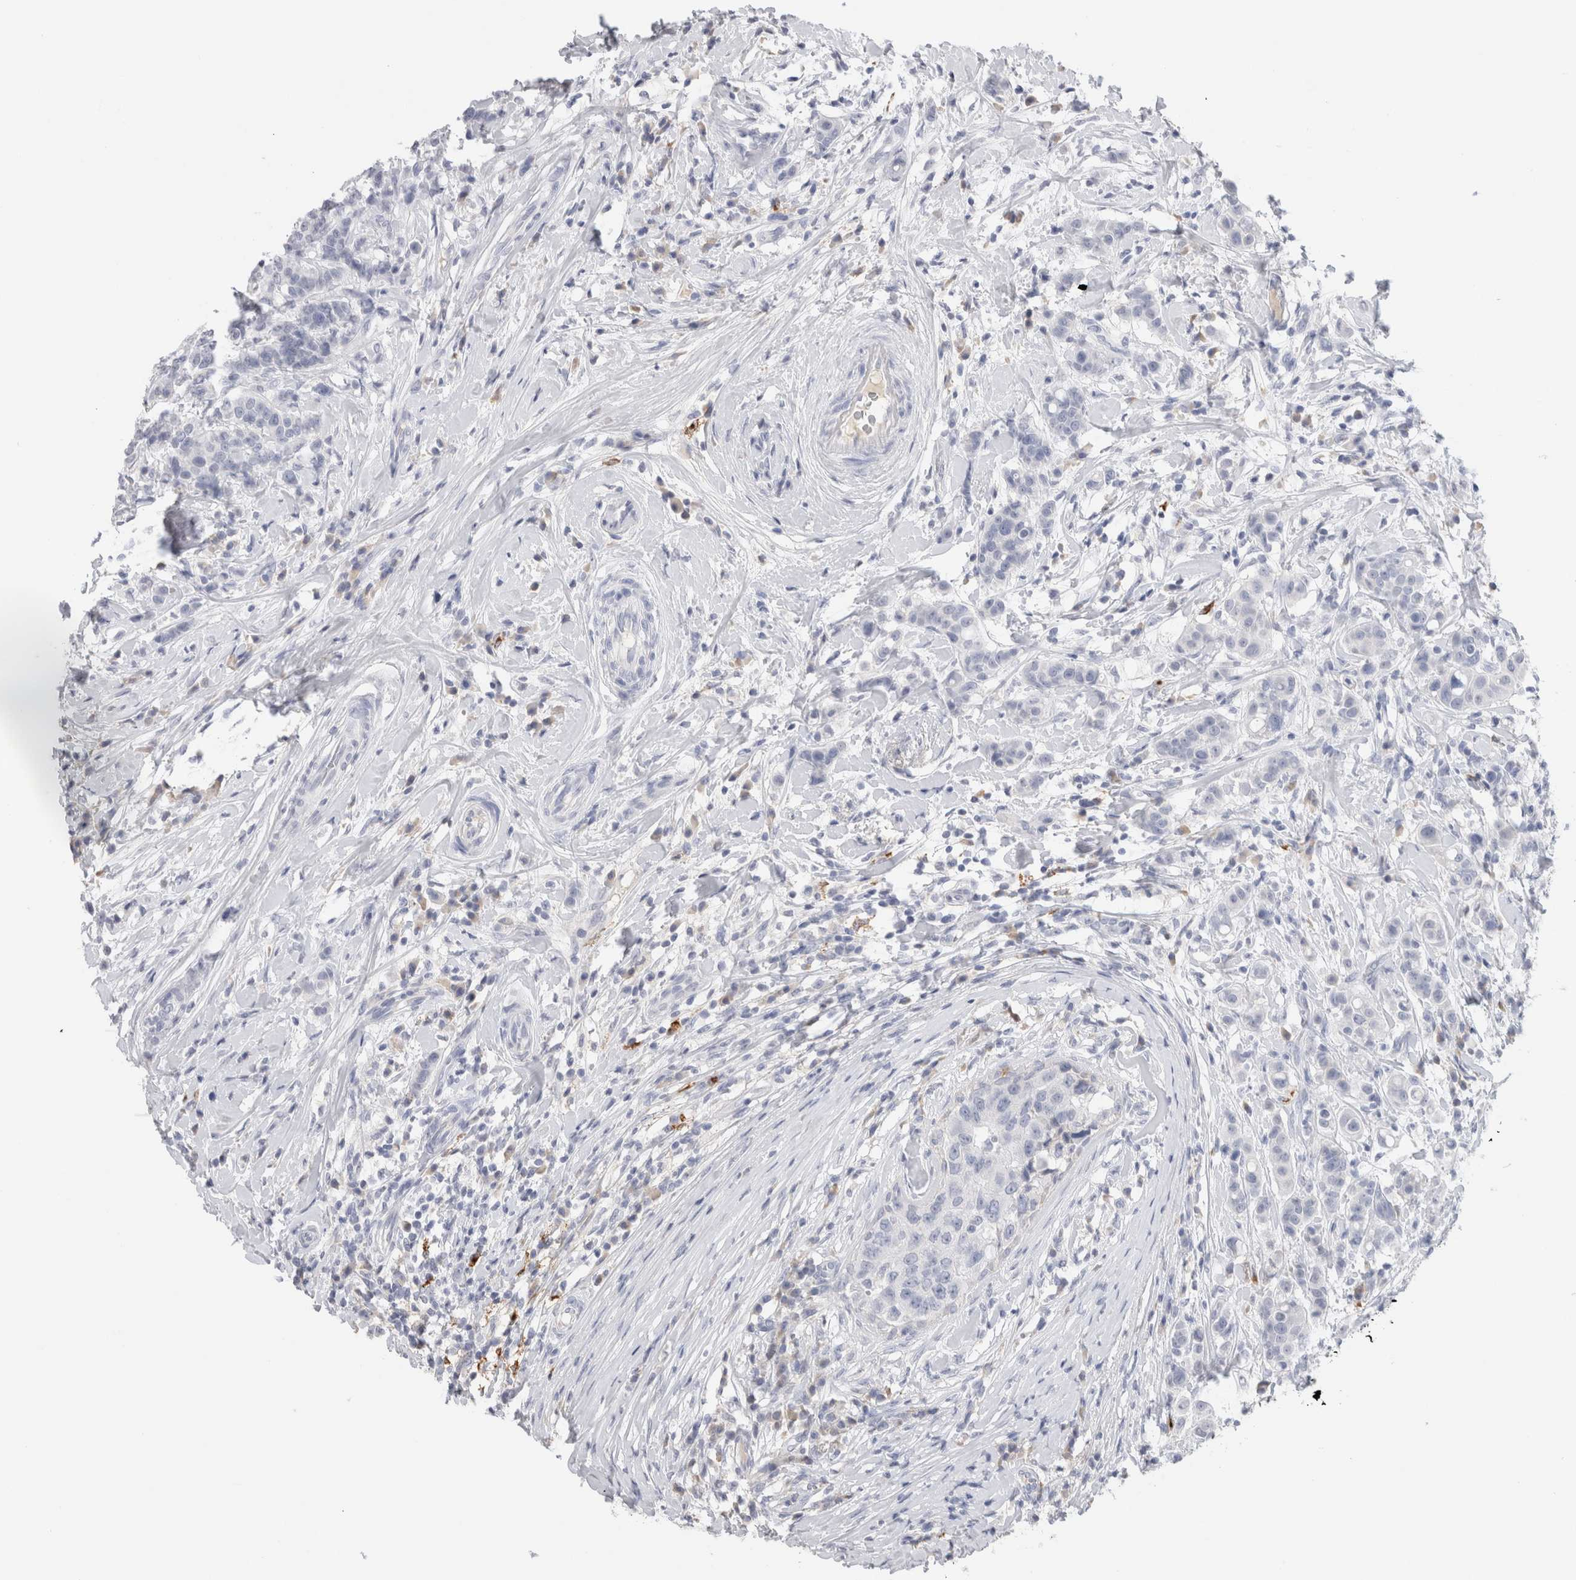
{"staining": {"intensity": "negative", "quantity": "none", "location": "none"}, "tissue": "breast cancer", "cell_type": "Tumor cells", "image_type": "cancer", "snomed": [{"axis": "morphology", "description": "Duct carcinoma"}, {"axis": "topography", "description": "Breast"}], "caption": "A histopathology image of breast cancer (invasive ductal carcinoma) stained for a protein displays no brown staining in tumor cells. (DAB immunohistochemistry with hematoxylin counter stain).", "gene": "LAMP3", "patient": {"sex": "female", "age": 27}}